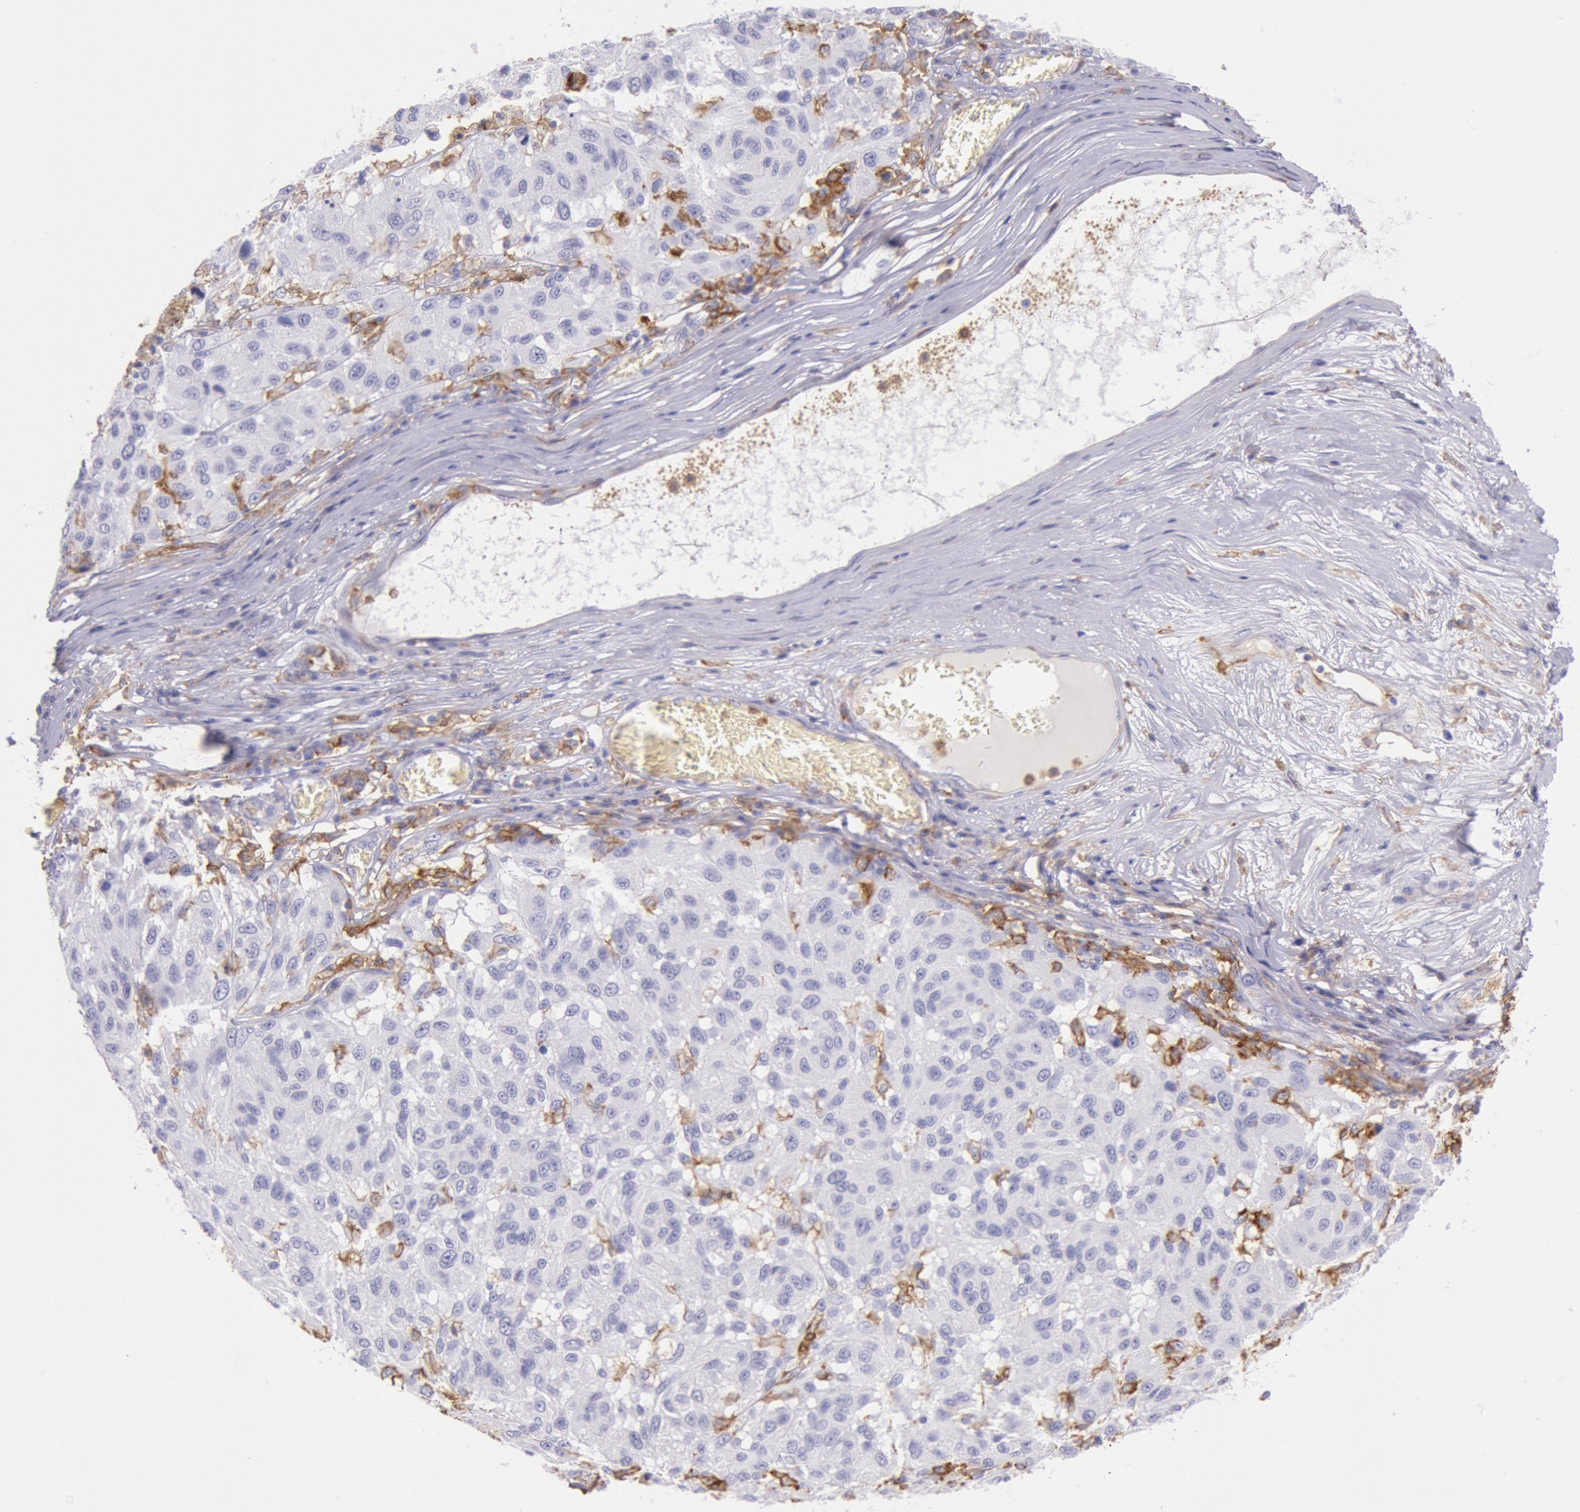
{"staining": {"intensity": "negative", "quantity": "none", "location": "none"}, "tissue": "melanoma", "cell_type": "Tumor cells", "image_type": "cancer", "snomed": [{"axis": "morphology", "description": "Malignant melanoma, NOS"}, {"axis": "topography", "description": "Skin"}], "caption": "The immunohistochemistry photomicrograph has no significant expression in tumor cells of malignant melanoma tissue.", "gene": "LYN", "patient": {"sex": "female", "age": 77}}